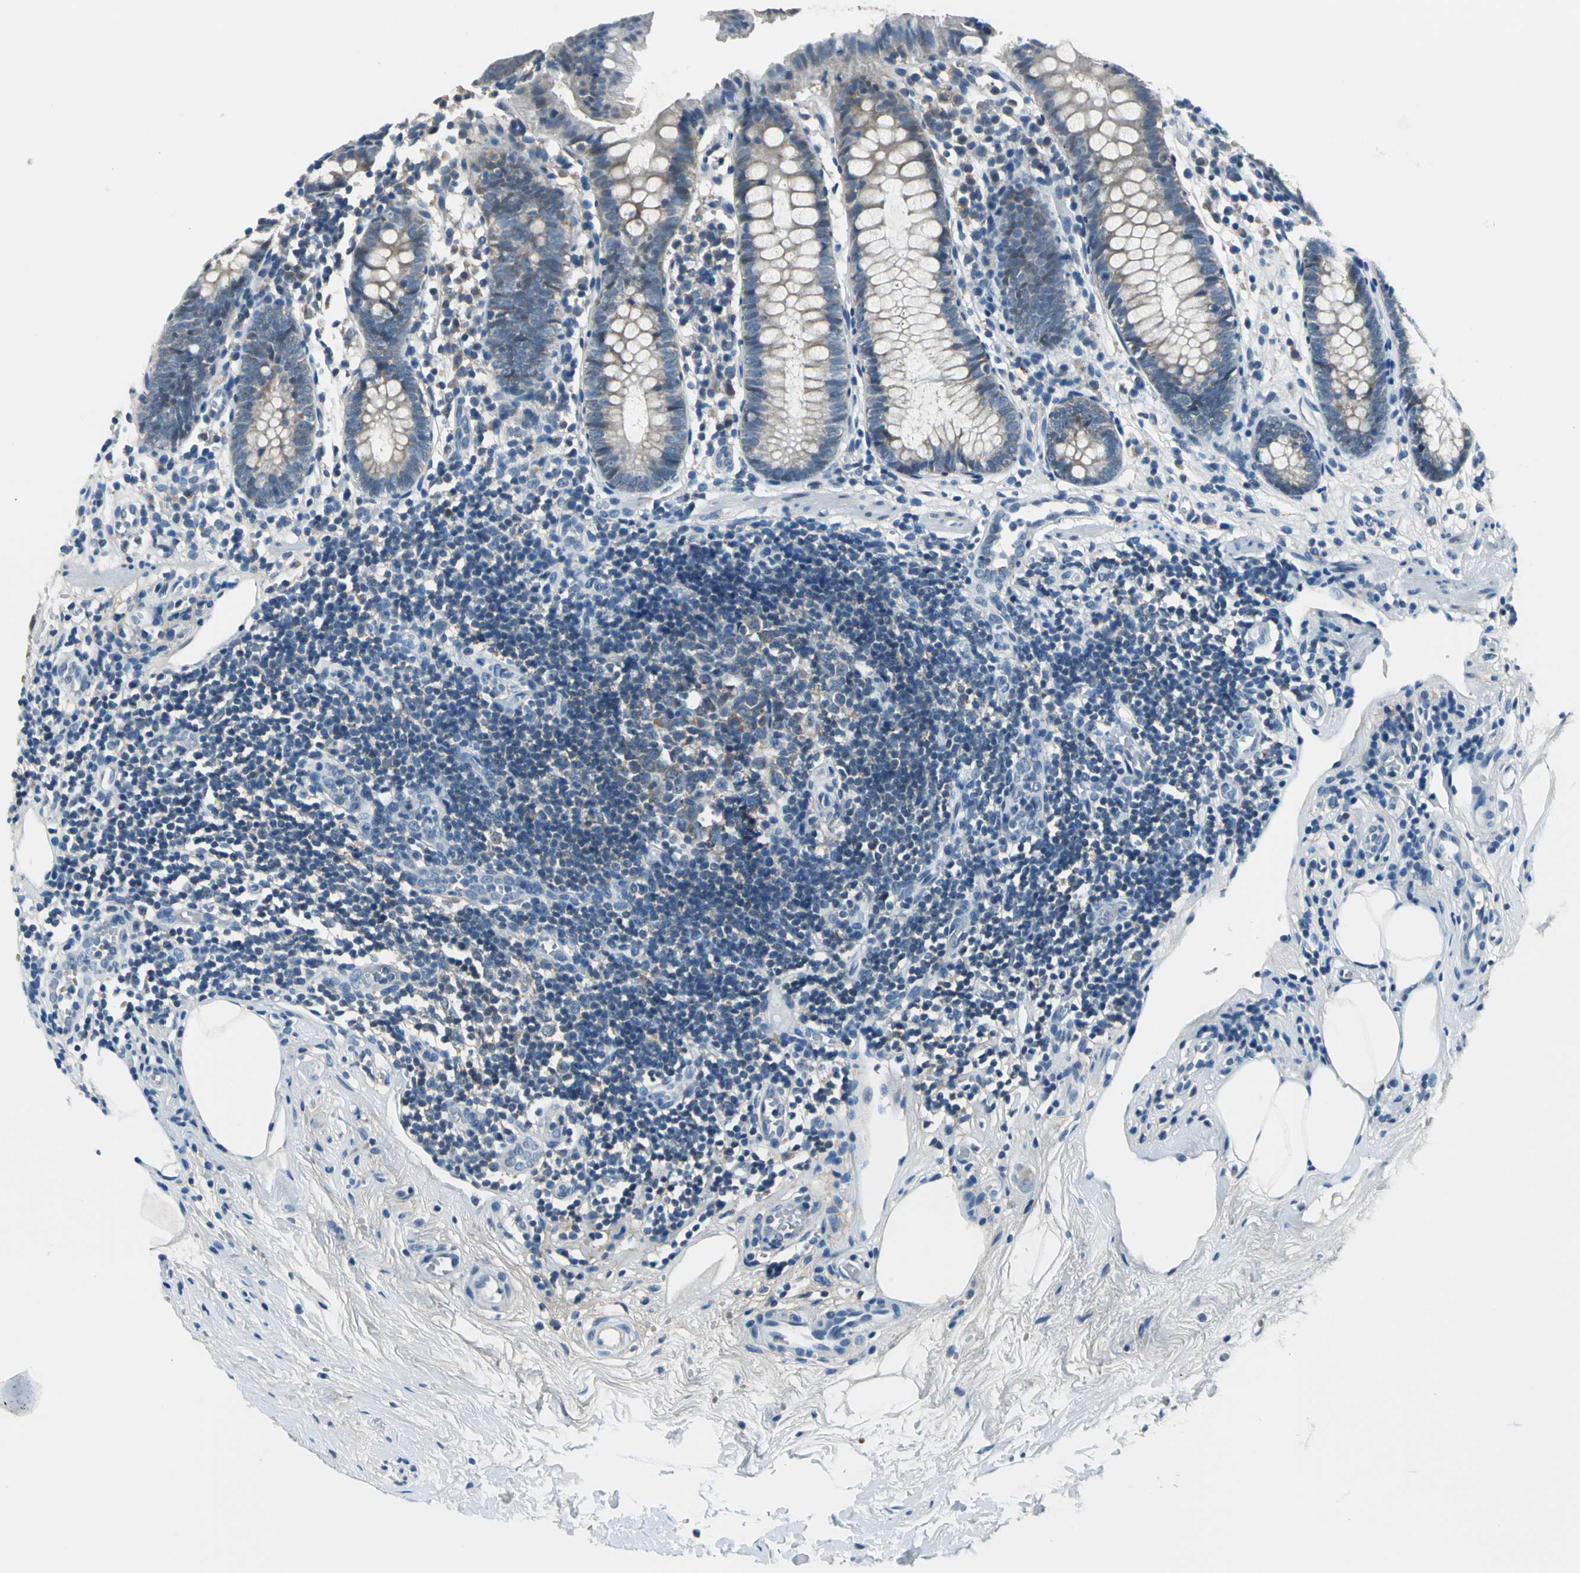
{"staining": {"intensity": "weak", "quantity": "25%-75%", "location": "cytoplasmic/membranous"}, "tissue": "appendix", "cell_type": "Glandular cells", "image_type": "normal", "snomed": [{"axis": "morphology", "description": "Normal tissue, NOS"}, {"axis": "topography", "description": "Appendix"}], "caption": "IHC of unremarkable appendix reveals low levels of weak cytoplasmic/membranous positivity in approximately 25%-75% of glandular cells.", "gene": "ZNF415", "patient": {"sex": "male", "age": 38}}